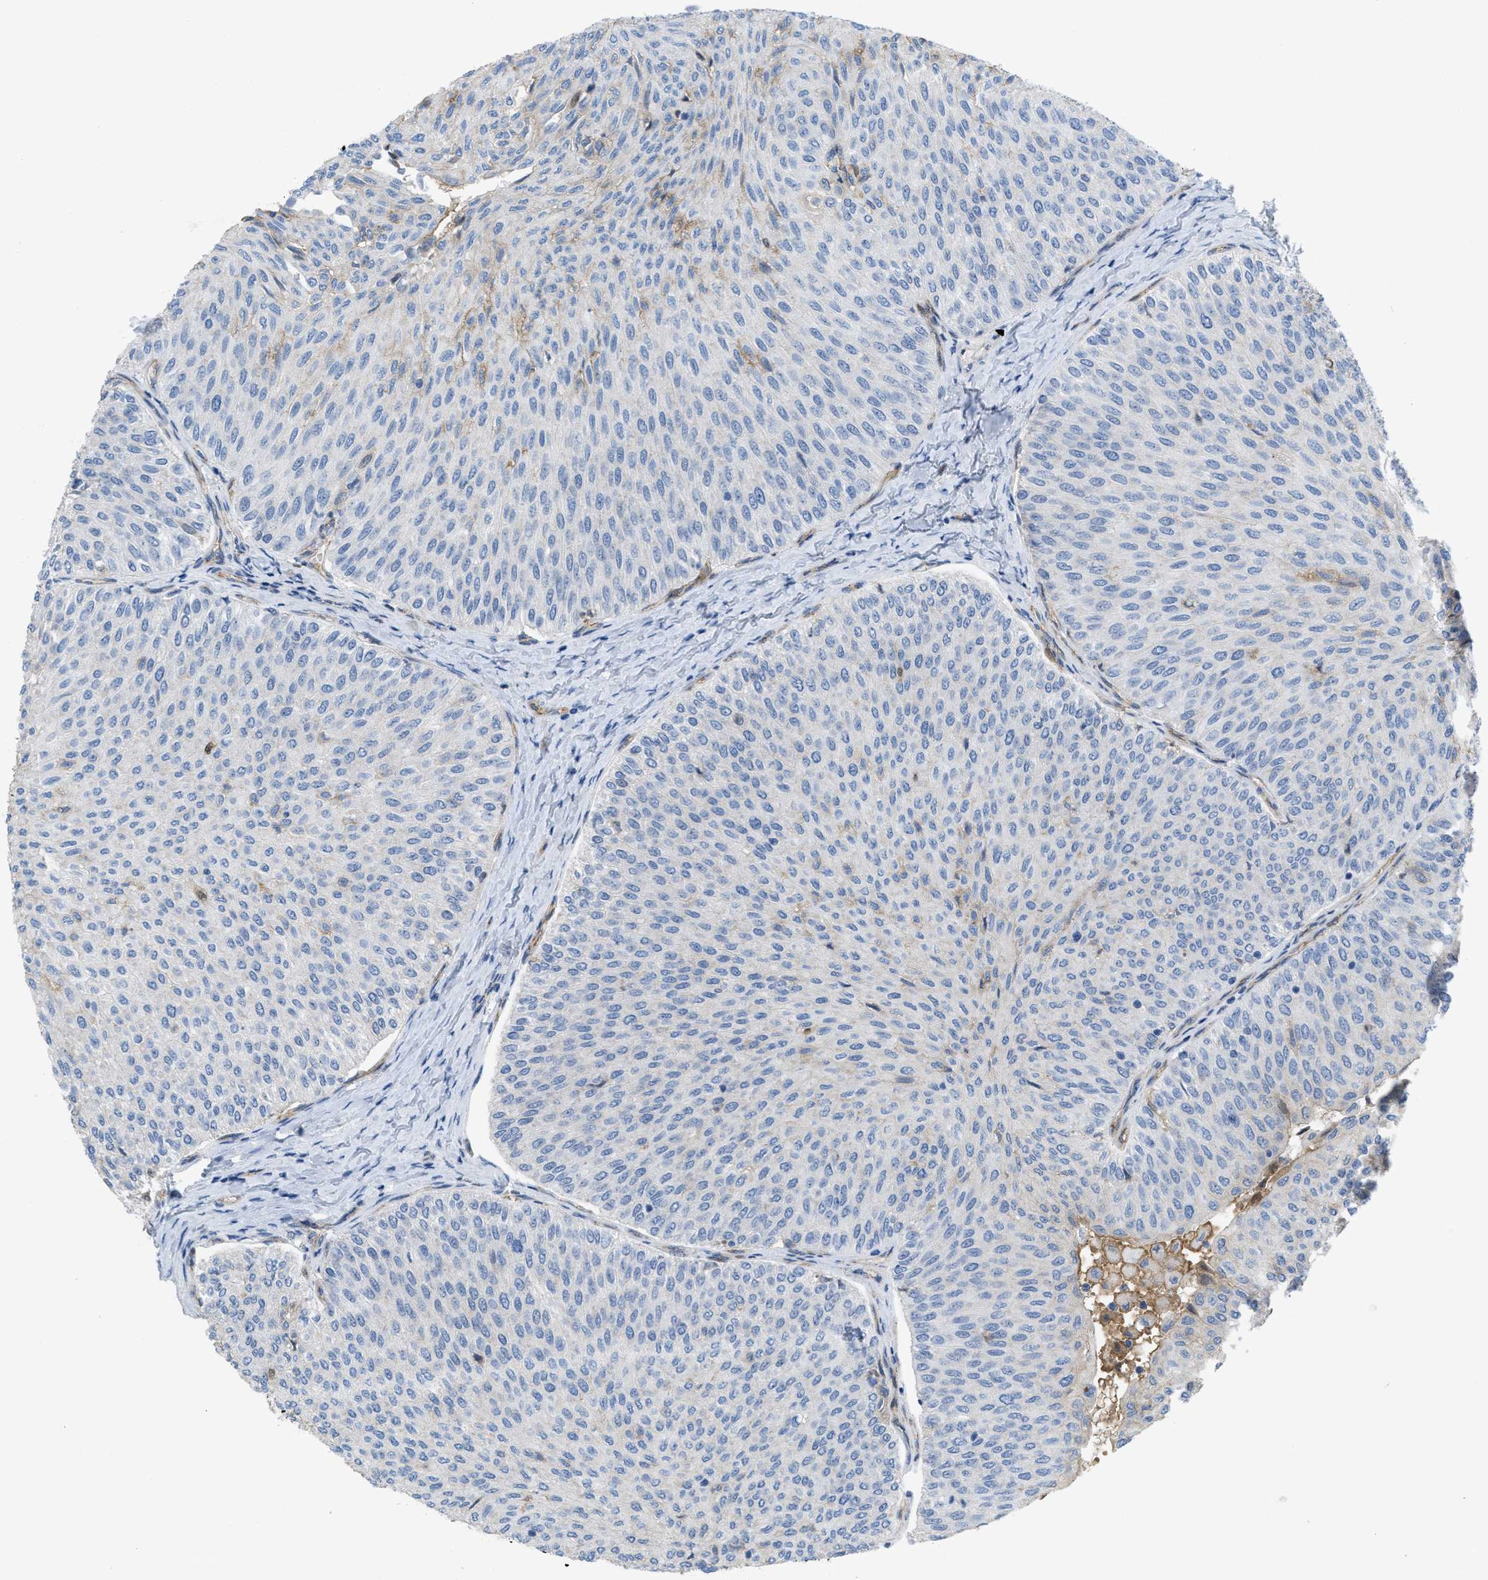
{"staining": {"intensity": "negative", "quantity": "none", "location": "none"}, "tissue": "urothelial cancer", "cell_type": "Tumor cells", "image_type": "cancer", "snomed": [{"axis": "morphology", "description": "Urothelial carcinoma, Low grade"}, {"axis": "topography", "description": "Urinary bladder"}], "caption": "The micrograph displays no staining of tumor cells in low-grade urothelial carcinoma.", "gene": "CRB3", "patient": {"sex": "male", "age": 78}}